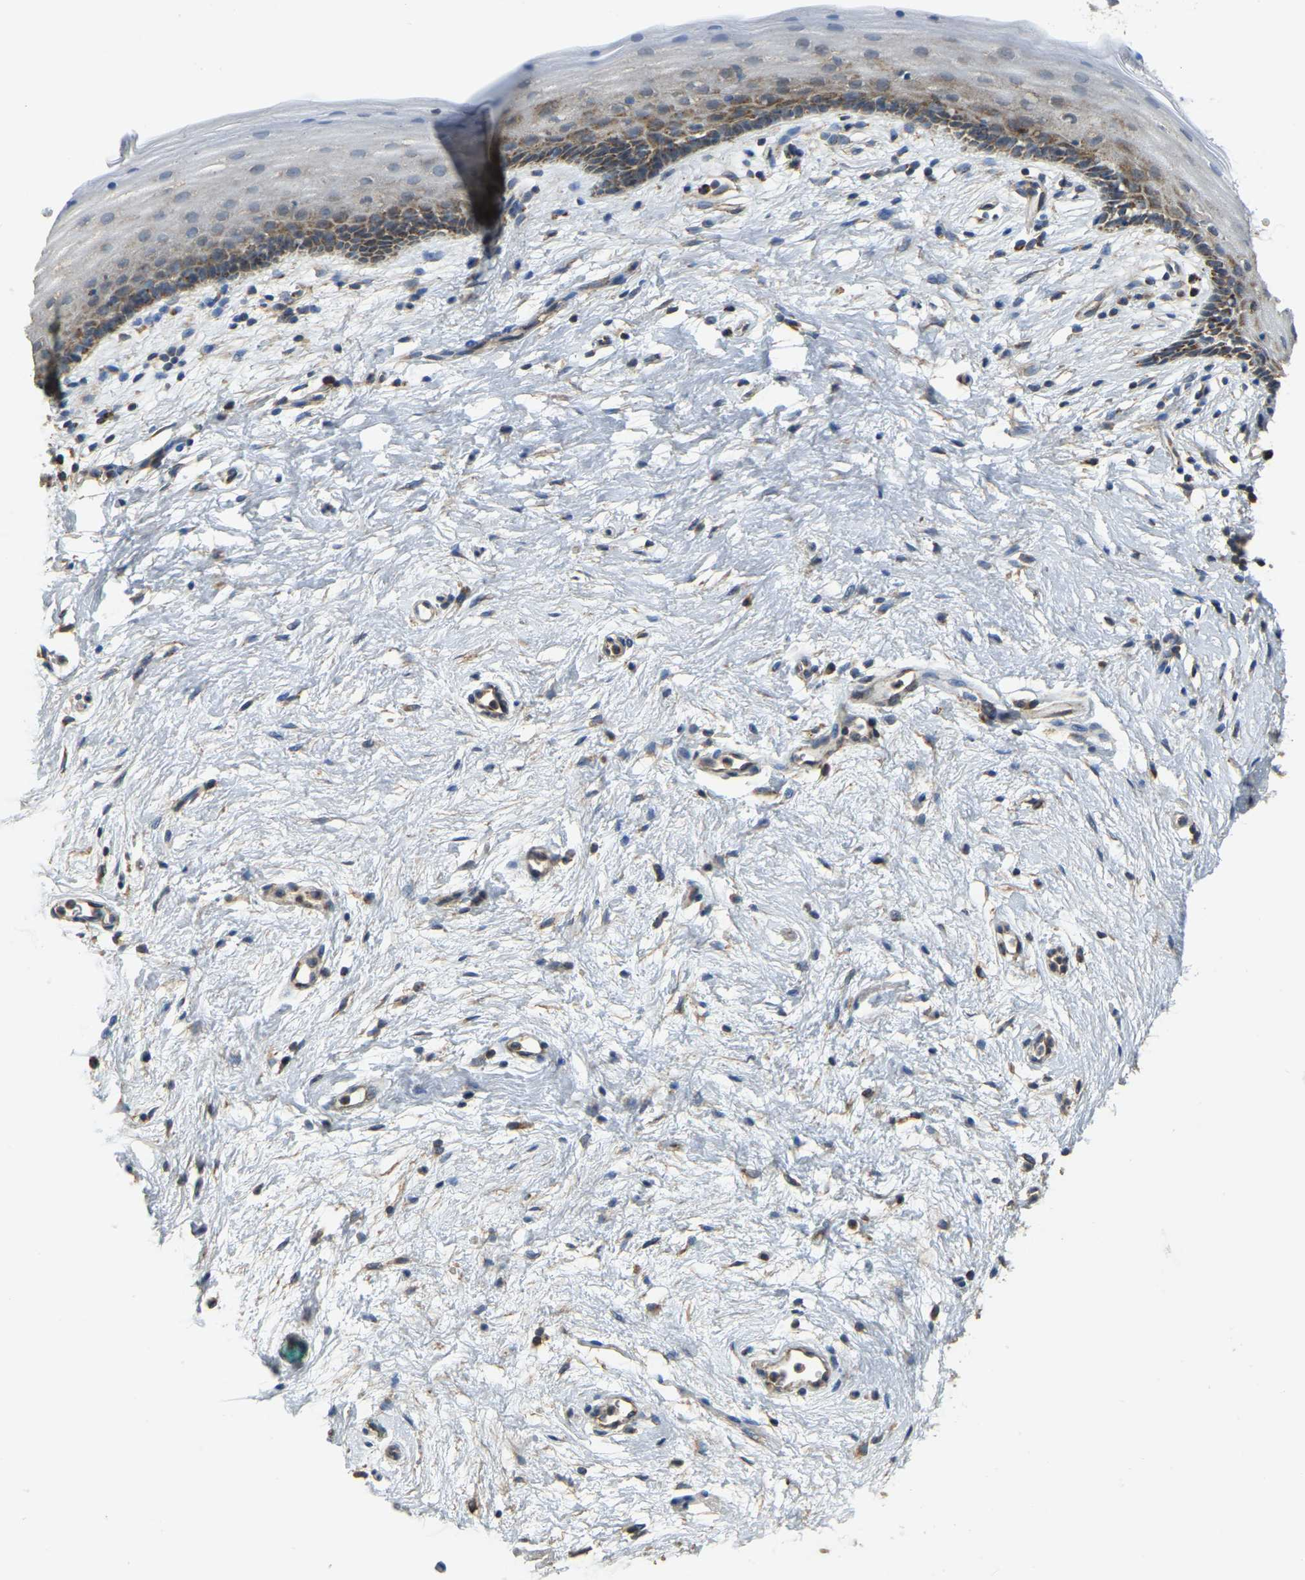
{"staining": {"intensity": "moderate", "quantity": "25%-75%", "location": "cytoplasmic/membranous"}, "tissue": "vagina", "cell_type": "Squamous epithelial cells", "image_type": "normal", "snomed": [{"axis": "morphology", "description": "Normal tissue, NOS"}, {"axis": "topography", "description": "Vagina"}], "caption": "There is medium levels of moderate cytoplasmic/membranous staining in squamous epithelial cells of unremarkable vagina, as demonstrated by immunohistochemical staining (brown color).", "gene": "PSMD7", "patient": {"sex": "female", "age": 44}}